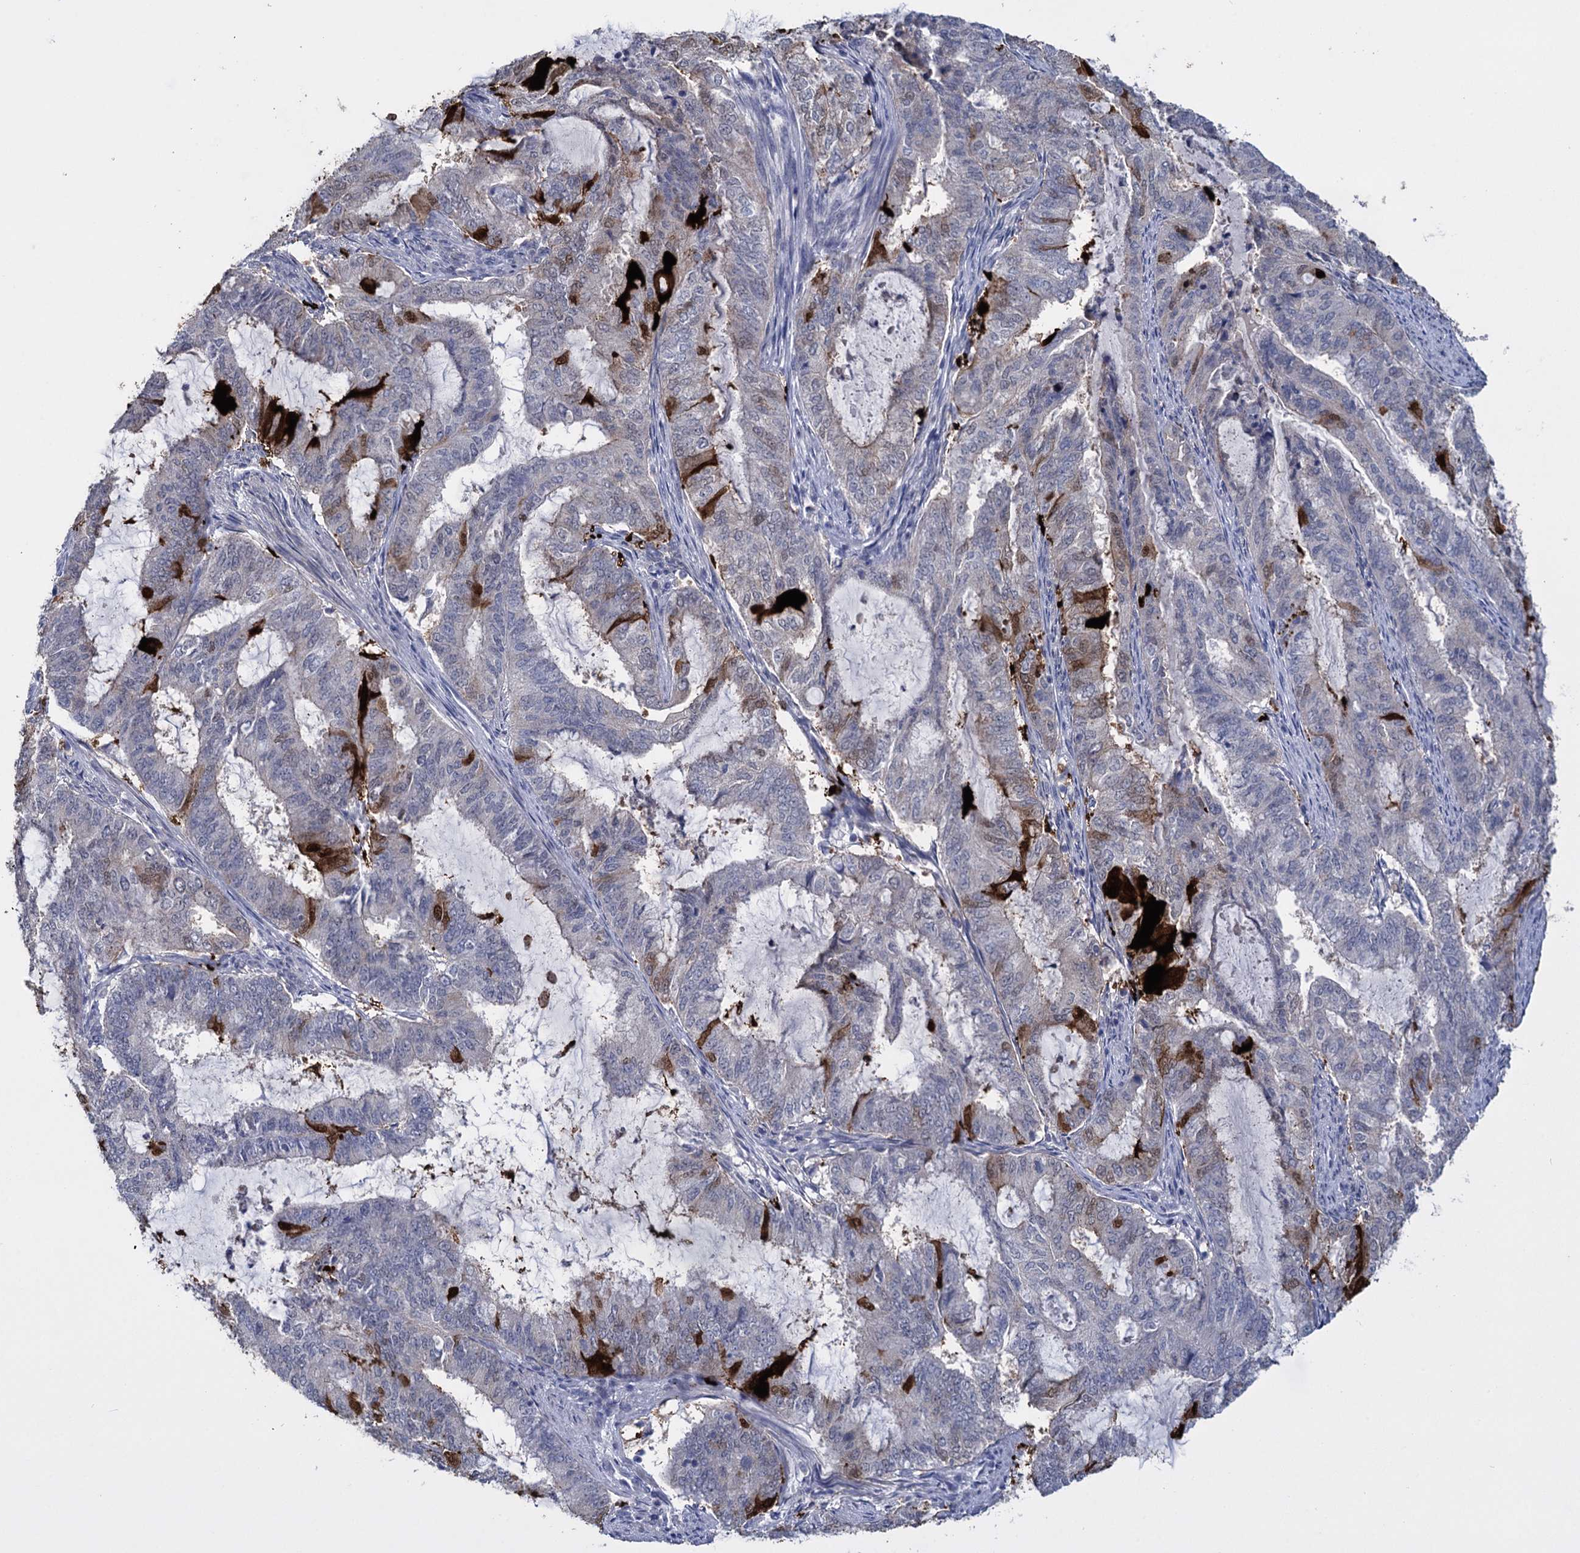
{"staining": {"intensity": "strong", "quantity": "<25%", "location": "cytoplasmic/membranous"}, "tissue": "endometrial cancer", "cell_type": "Tumor cells", "image_type": "cancer", "snomed": [{"axis": "morphology", "description": "Adenocarcinoma, NOS"}, {"axis": "topography", "description": "Endometrium"}], "caption": "Endometrial cancer (adenocarcinoma) tissue reveals strong cytoplasmic/membranous staining in approximately <25% of tumor cells, visualized by immunohistochemistry.", "gene": "SFN", "patient": {"sex": "female", "age": 51}}